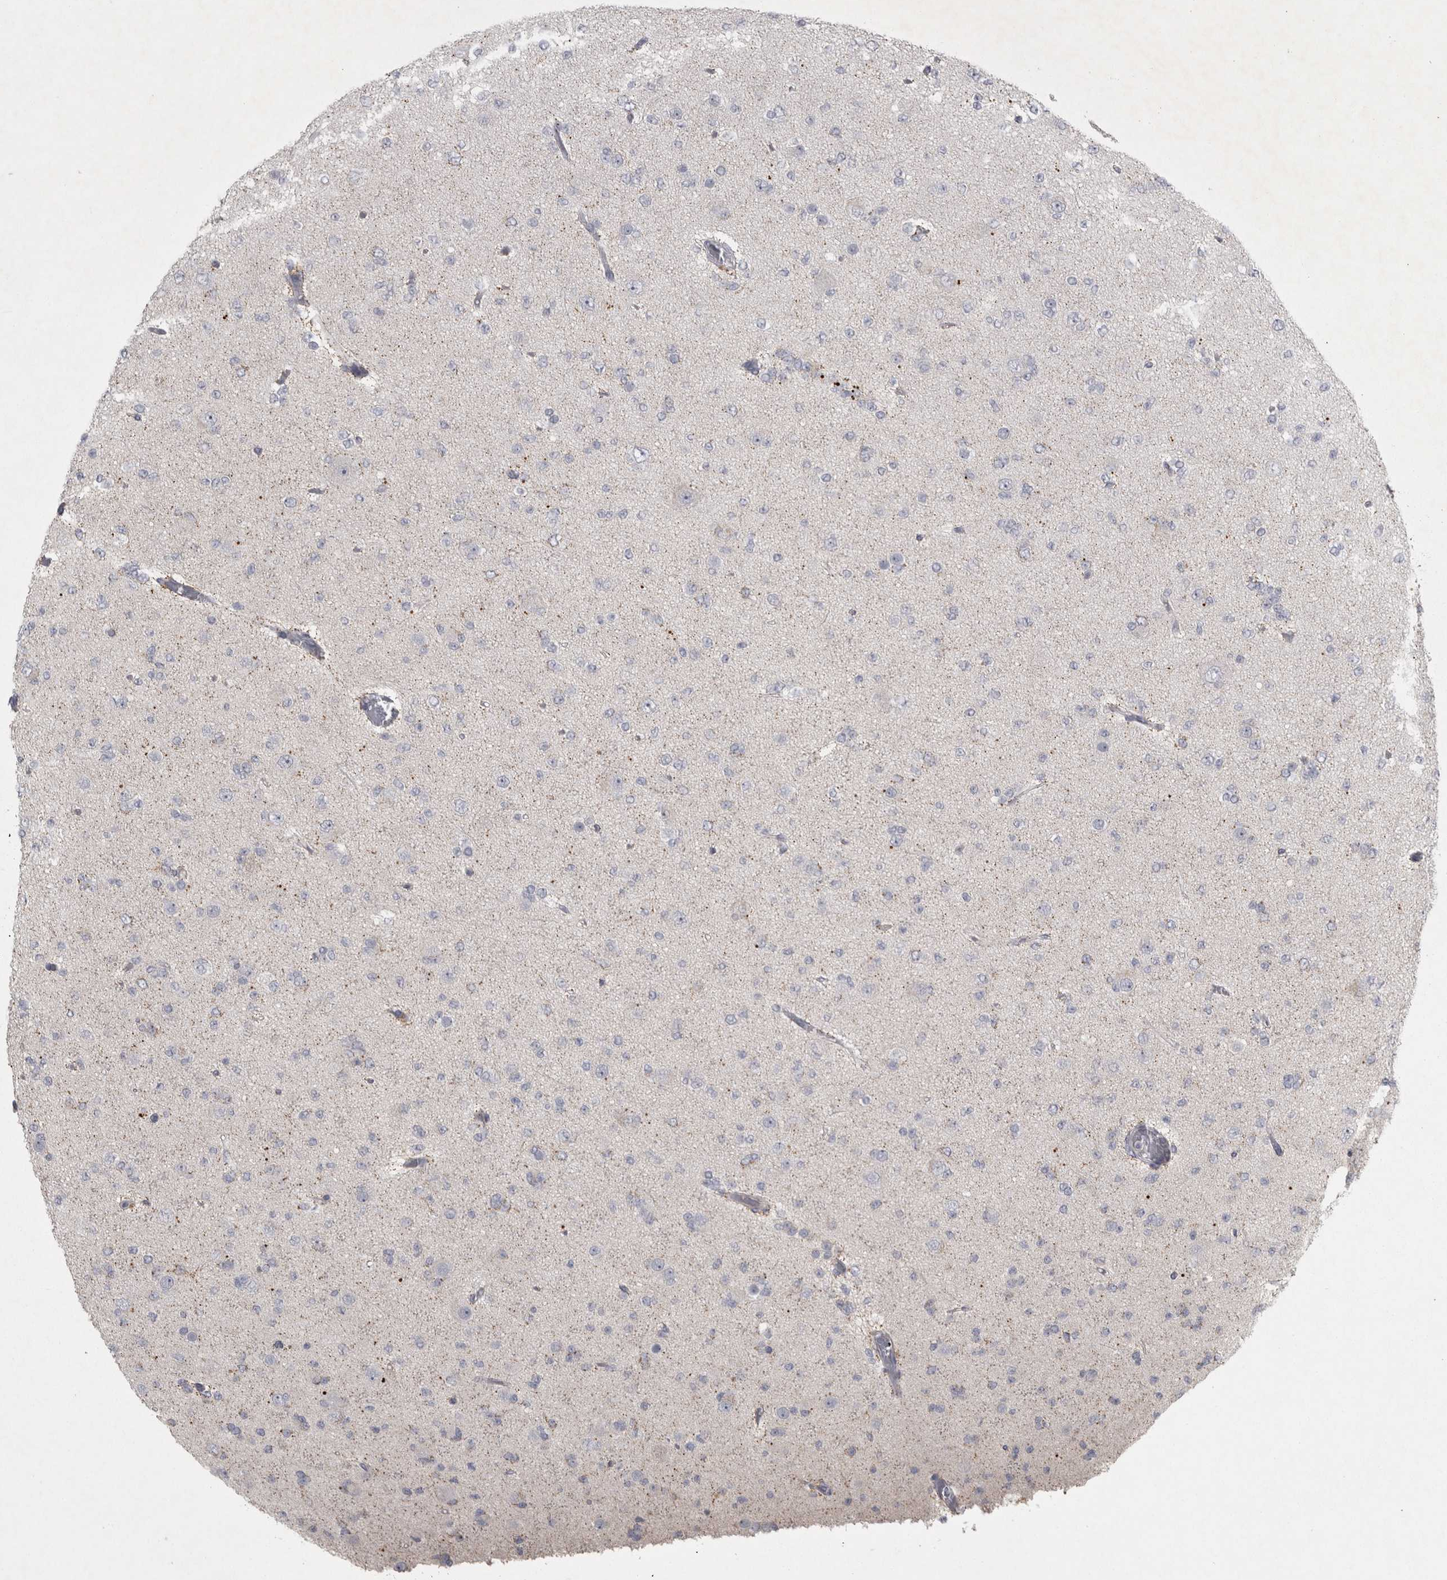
{"staining": {"intensity": "negative", "quantity": "none", "location": "none"}, "tissue": "glioma", "cell_type": "Tumor cells", "image_type": "cancer", "snomed": [{"axis": "morphology", "description": "Glioma, malignant, Low grade"}, {"axis": "topography", "description": "Brain"}], "caption": "This is an immunohistochemistry photomicrograph of malignant glioma (low-grade). There is no expression in tumor cells.", "gene": "ENPP7", "patient": {"sex": "female", "age": 22}}